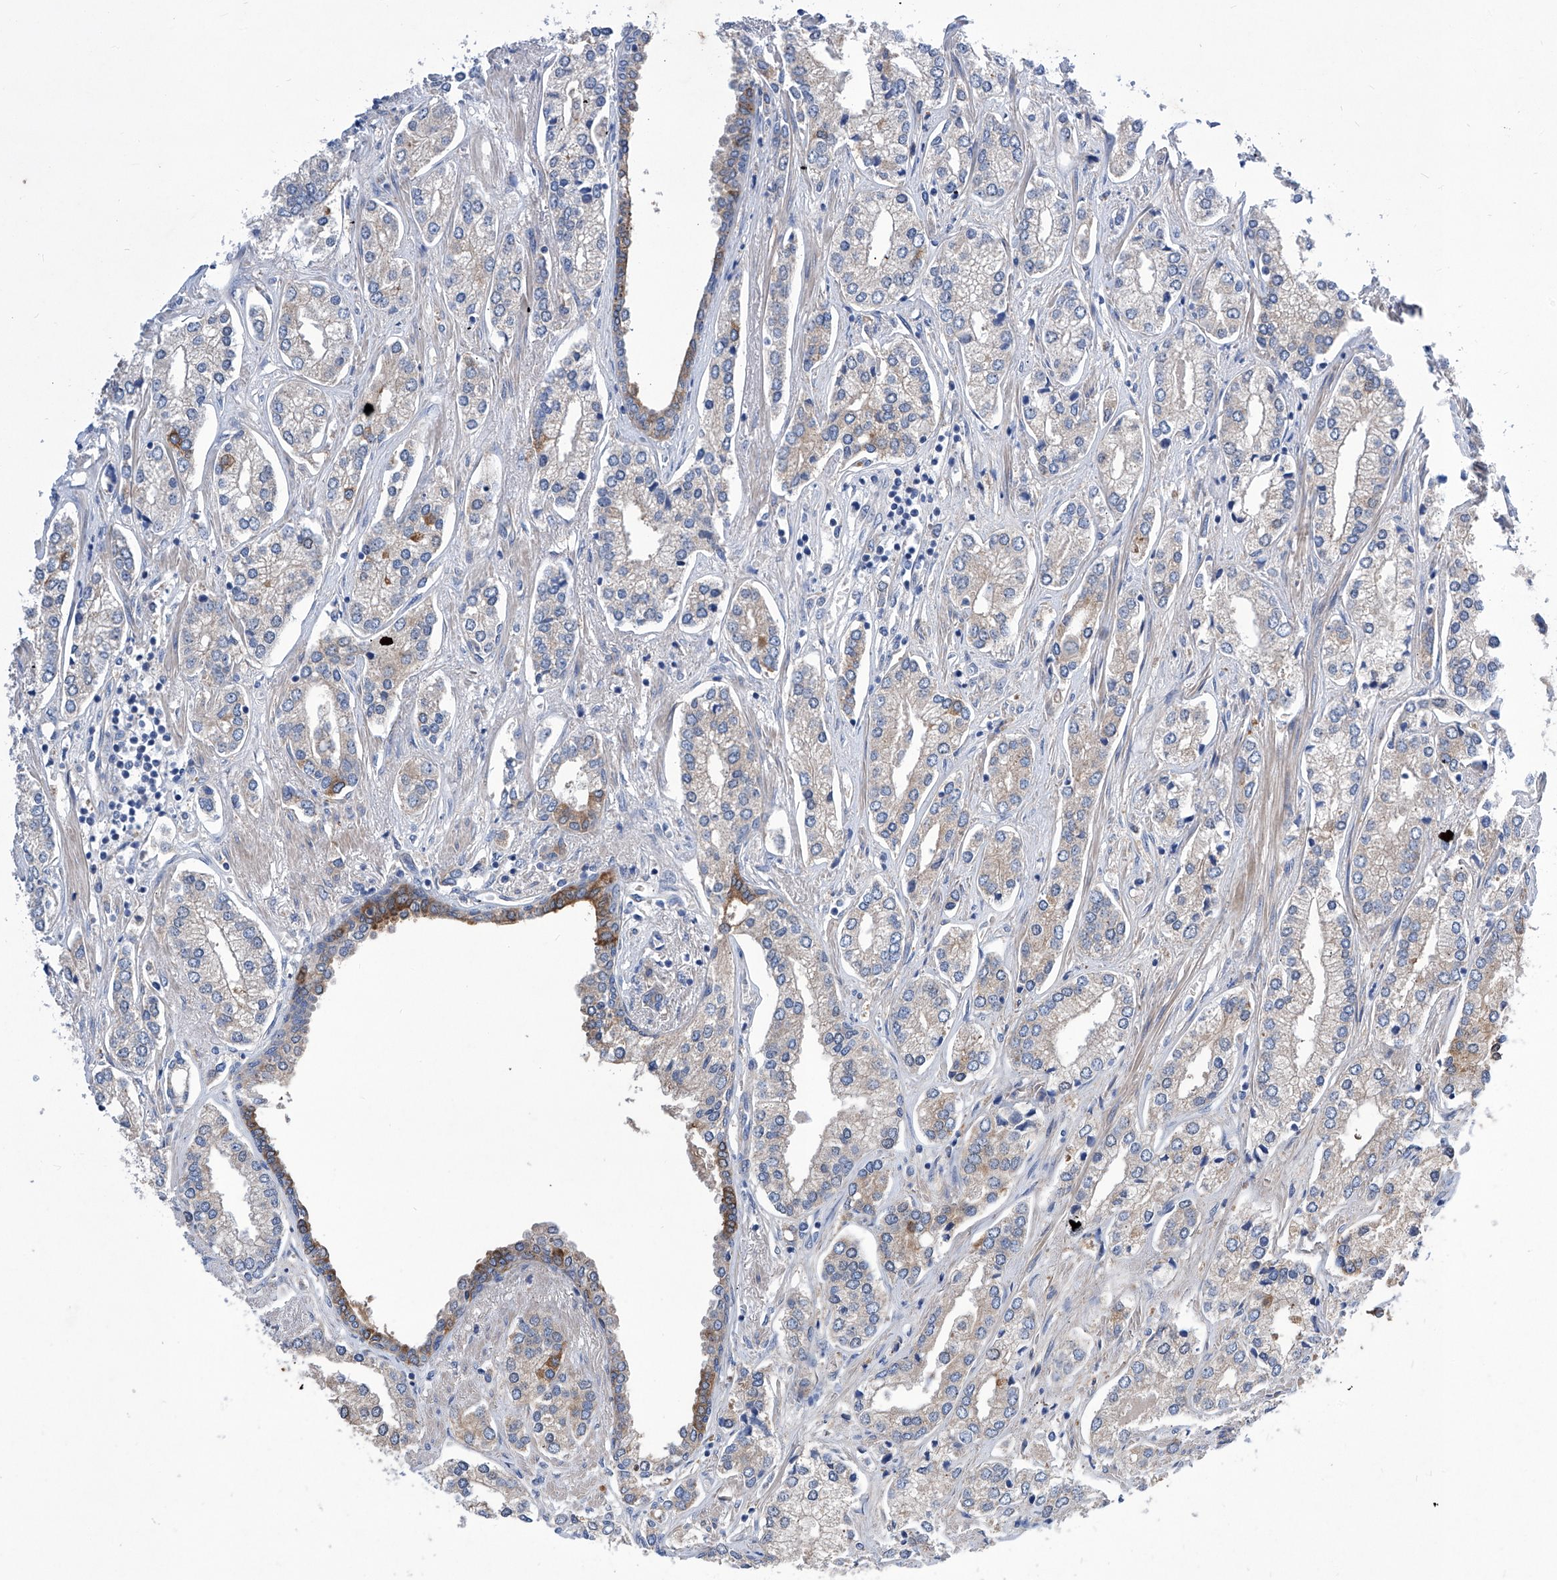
{"staining": {"intensity": "weak", "quantity": "<25%", "location": "cytoplasmic/membranous"}, "tissue": "prostate cancer", "cell_type": "Tumor cells", "image_type": "cancer", "snomed": [{"axis": "morphology", "description": "Adenocarcinoma, High grade"}, {"axis": "topography", "description": "Prostate"}], "caption": "Immunohistochemical staining of high-grade adenocarcinoma (prostate) exhibits no significant positivity in tumor cells.", "gene": "SRBD1", "patient": {"sex": "male", "age": 66}}